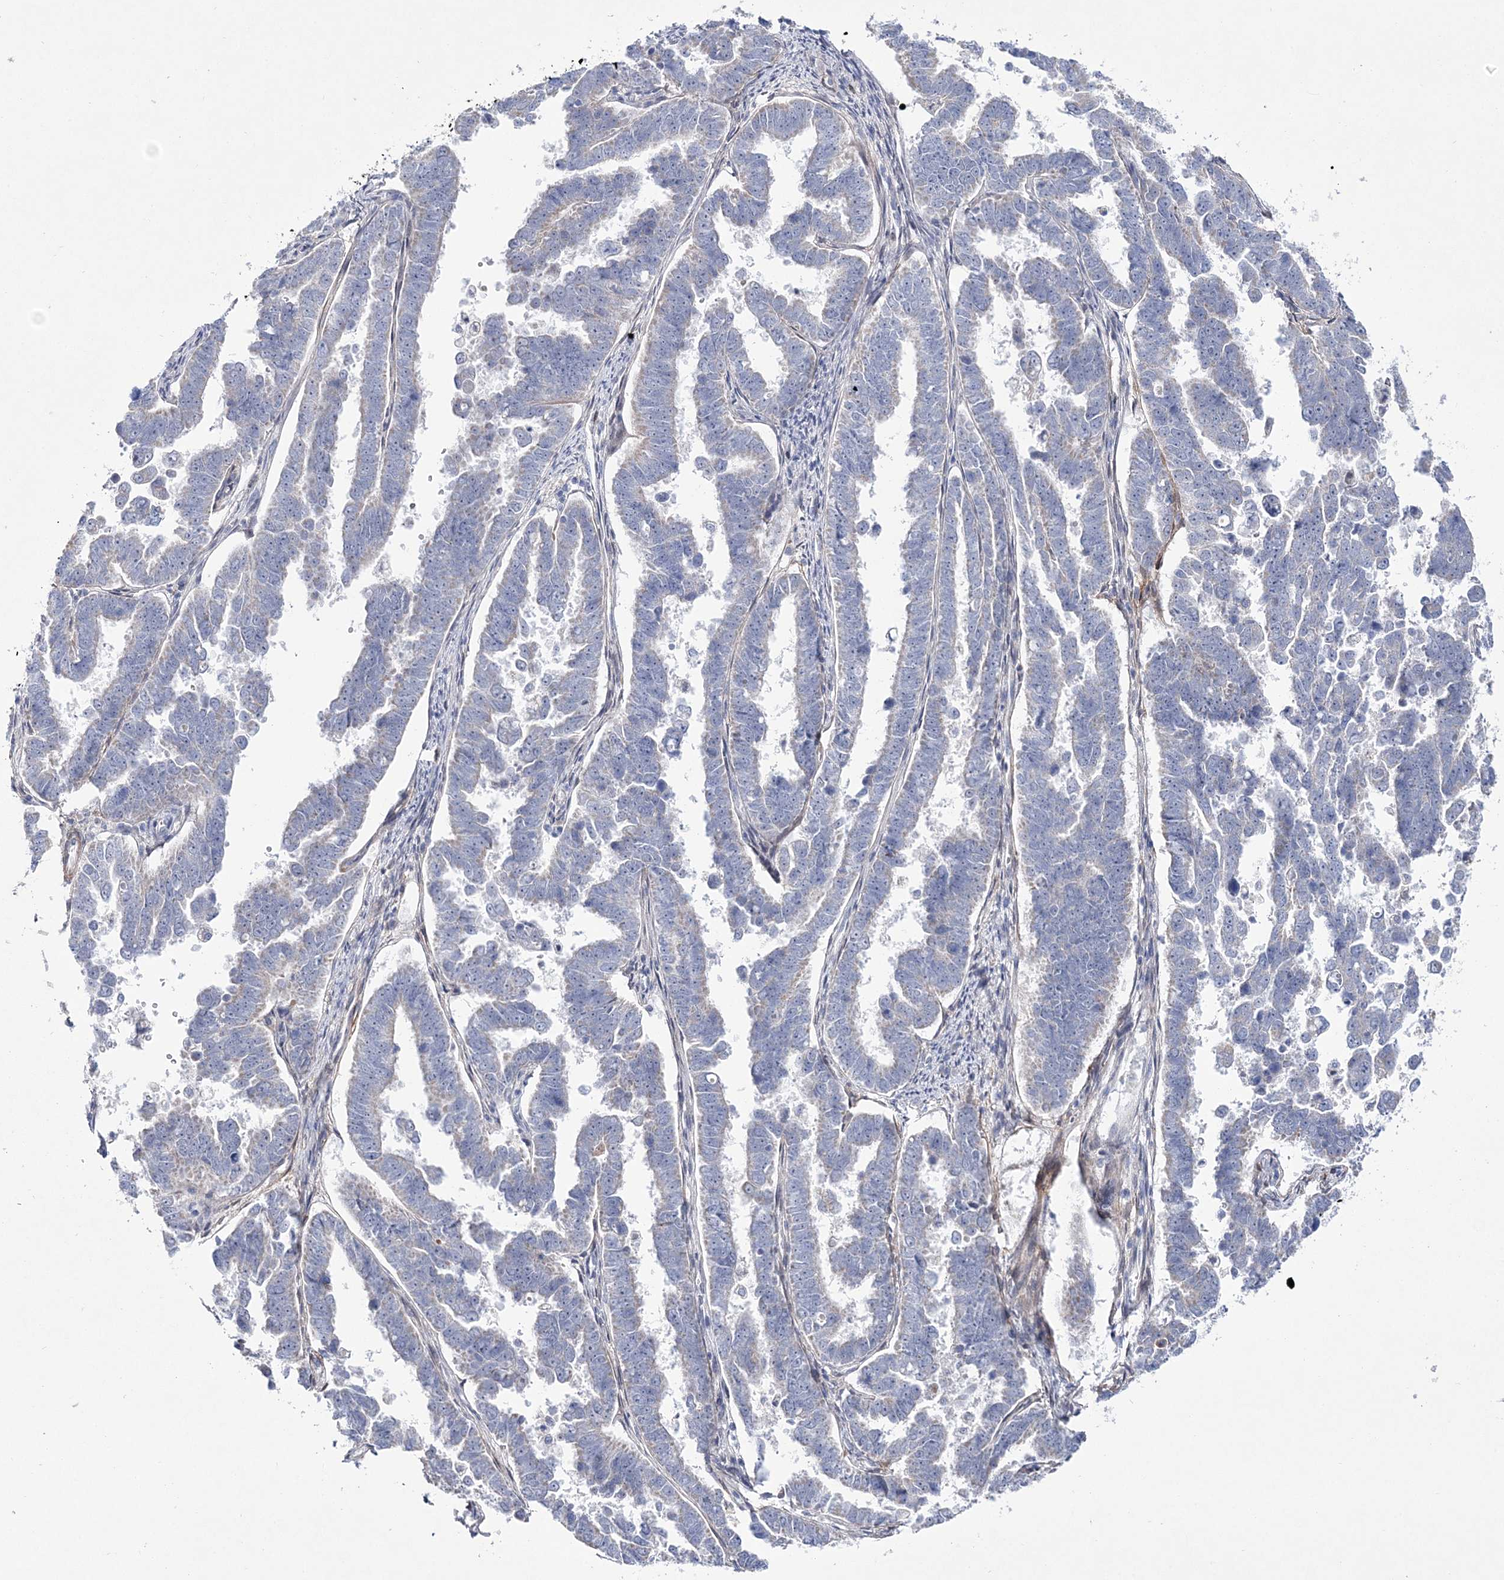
{"staining": {"intensity": "negative", "quantity": "none", "location": "none"}, "tissue": "endometrial cancer", "cell_type": "Tumor cells", "image_type": "cancer", "snomed": [{"axis": "morphology", "description": "Adenocarcinoma, NOS"}, {"axis": "topography", "description": "Endometrium"}], "caption": "The micrograph demonstrates no significant positivity in tumor cells of endometrial cancer.", "gene": "ANO1", "patient": {"sex": "female", "age": 75}}